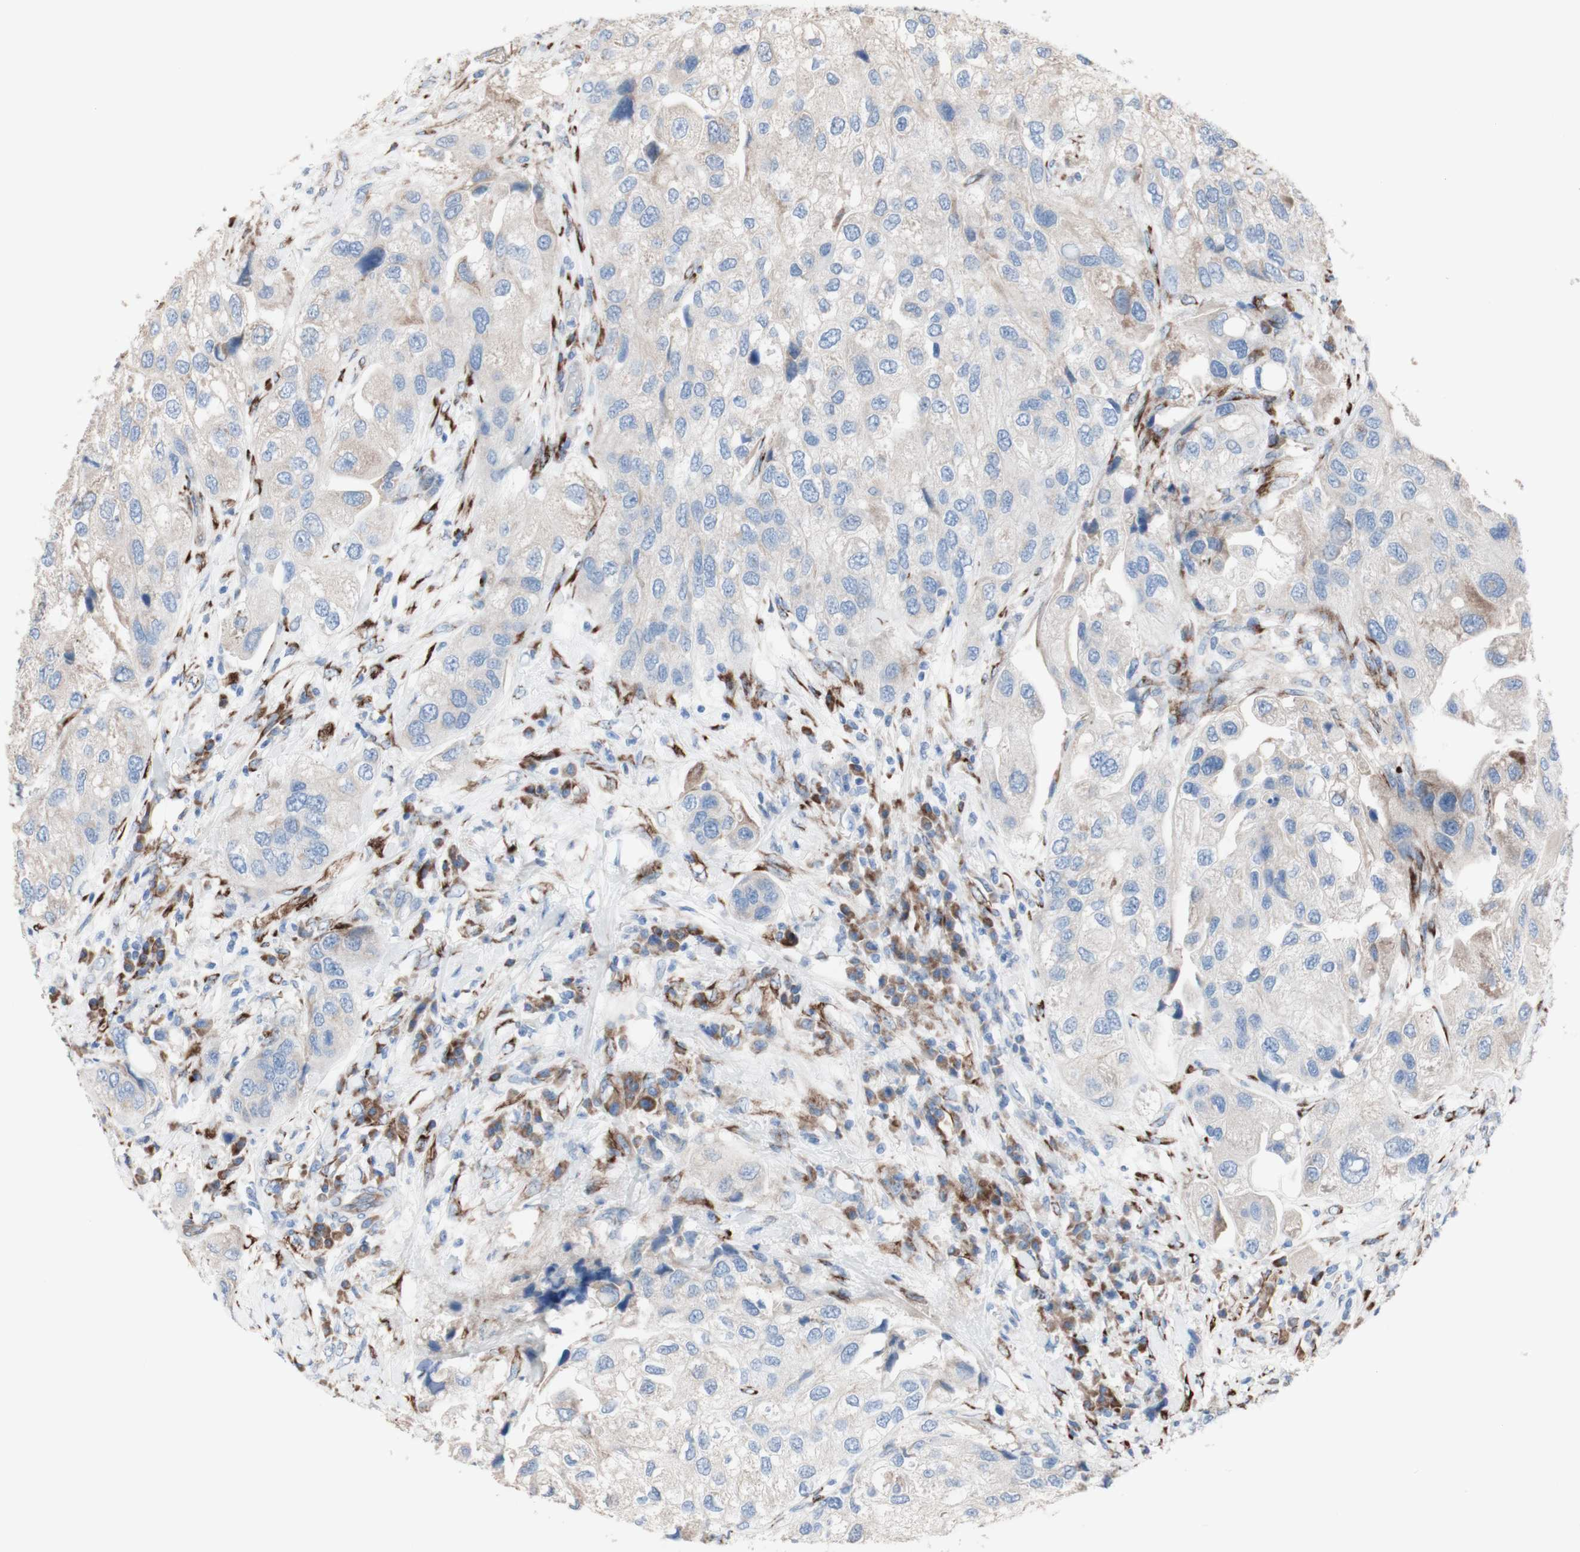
{"staining": {"intensity": "weak", "quantity": "<25%", "location": "cytoplasmic/membranous"}, "tissue": "urothelial cancer", "cell_type": "Tumor cells", "image_type": "cancer", "snomed": [{"axis": "morphology", "description": "Urothelial carcinoma, High grade"}, {"axis": "topography", "description": "Urinary bladder"}], "caption": "Tumor cells are negative for protein expression in human urothelial cancer.", "gene": "AGPAT5", "patient": {"sex": "female", "age": 64}}